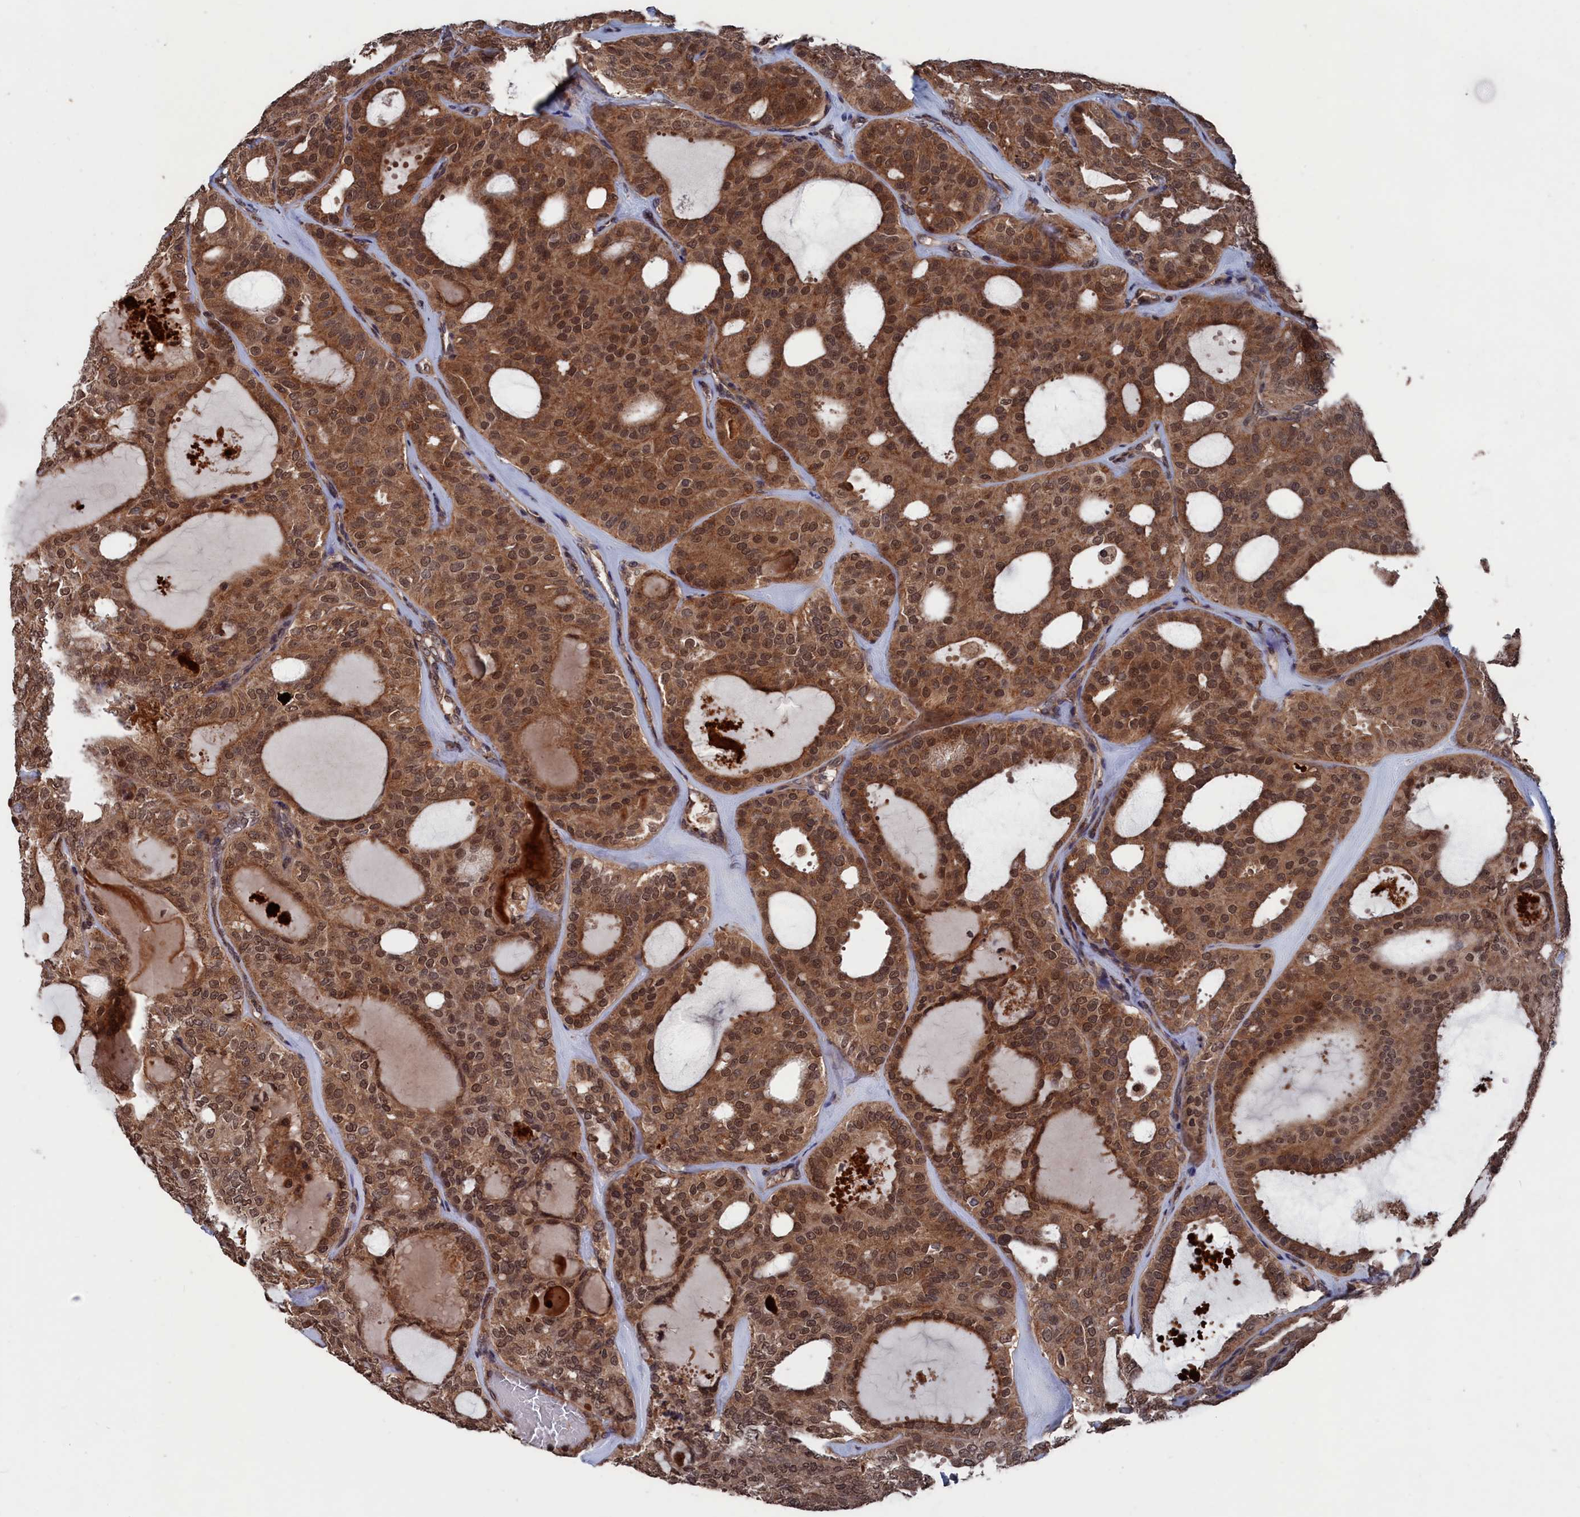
{"staining": {"intensity": "moderate", "quantity": ">75%", "location": "cytoplasmic/membranous,nuclear"}, "tissue": "thyroid cancer", "cell_type": "Tumor cells", "image_type": "cancer", "snomed": [{"axis": "morphology", "description": "Follicular adenoma carcinoma, NOS"}, {"axis": "topography", "description": "Thyroid gland"}], "caption": "This image demonstrates thyroid cancer stained with immunohistochemistry to label a protein in brown. The cytoplasmic/membranous and nuclear of tumor cells show moderate positivity for the protein. Nuclei are counter-stained blue.", "gene": "PDE12", "patient": {"sex": "male", "age": 75}}